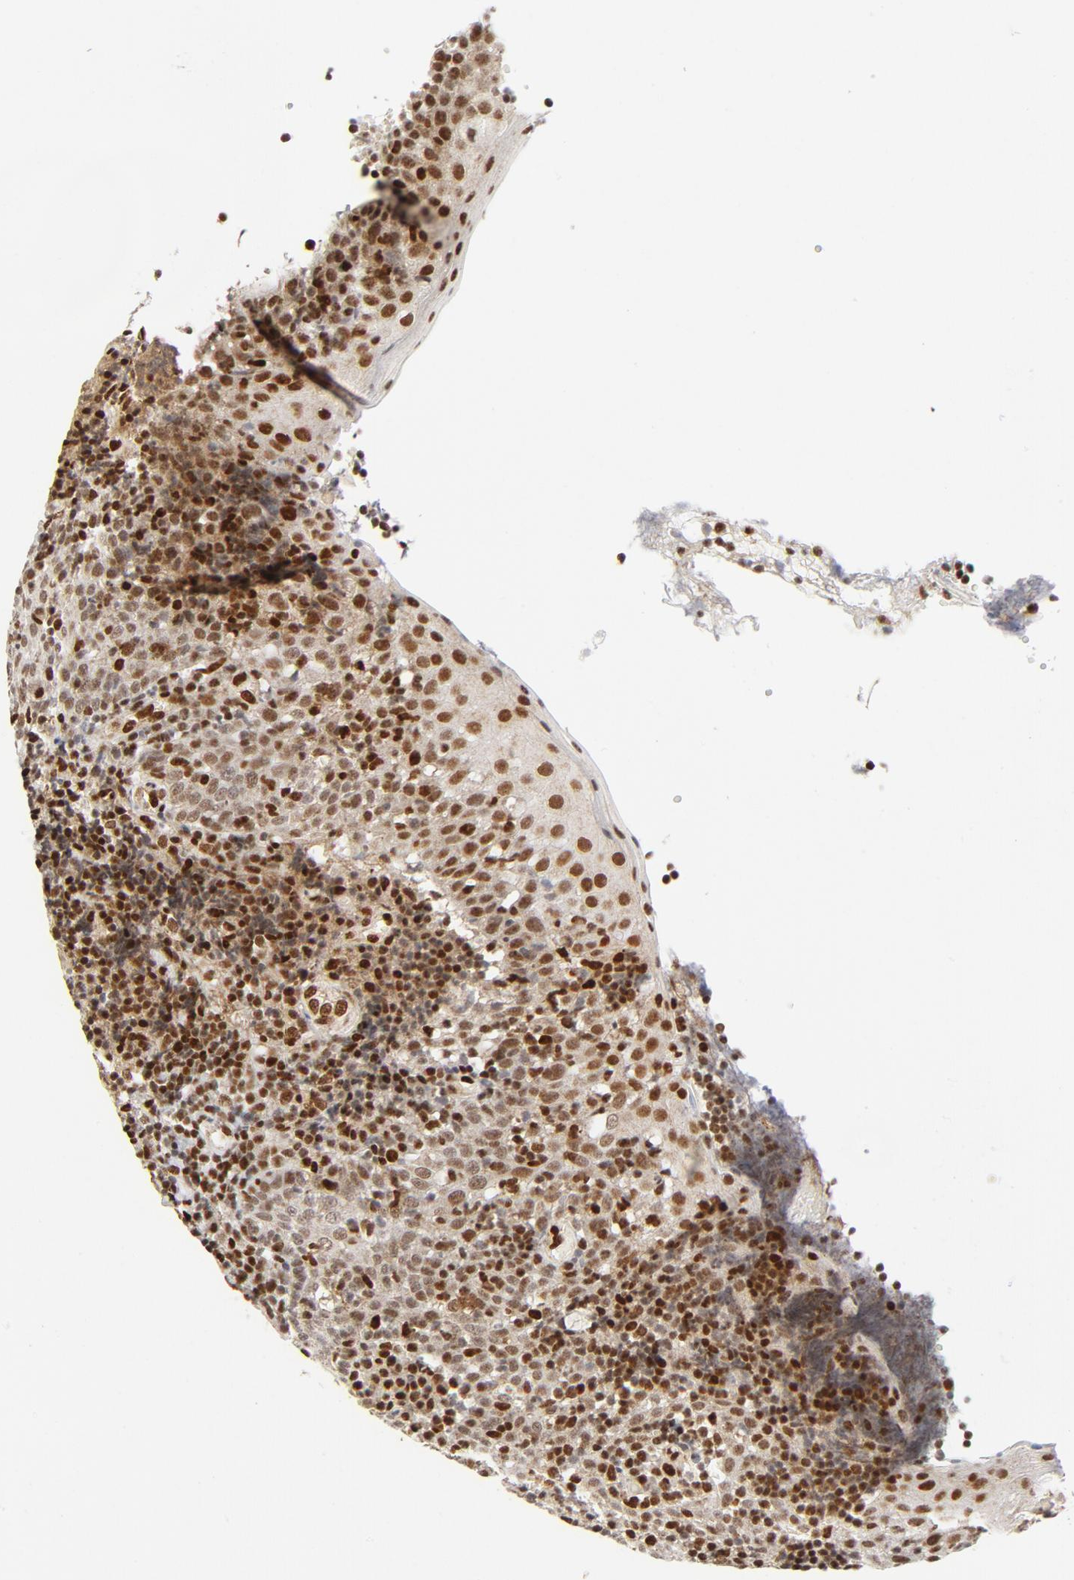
{"staining": {"intensity": "moderate", "quantity": ">75%", "location": "nuclear"}, "tissue": "tonsil", "cell_type": "Germinal center cells", "image_type": "normal", "snomed": [{"axis": "morphology", "description": "Normal tissue, NOS"}, {"axis": "topography", "description": "Tonsil"}], "caption": "The image demonstrates staining of unremarkable tonsil, revealing moderate nuclear protein expression (brown color) within germinal center cells. (Brightfield microscopy of DAB IHC at high magnification).", "gene": "MEF2A", "patient": {"sex": "female", "age": 40}}